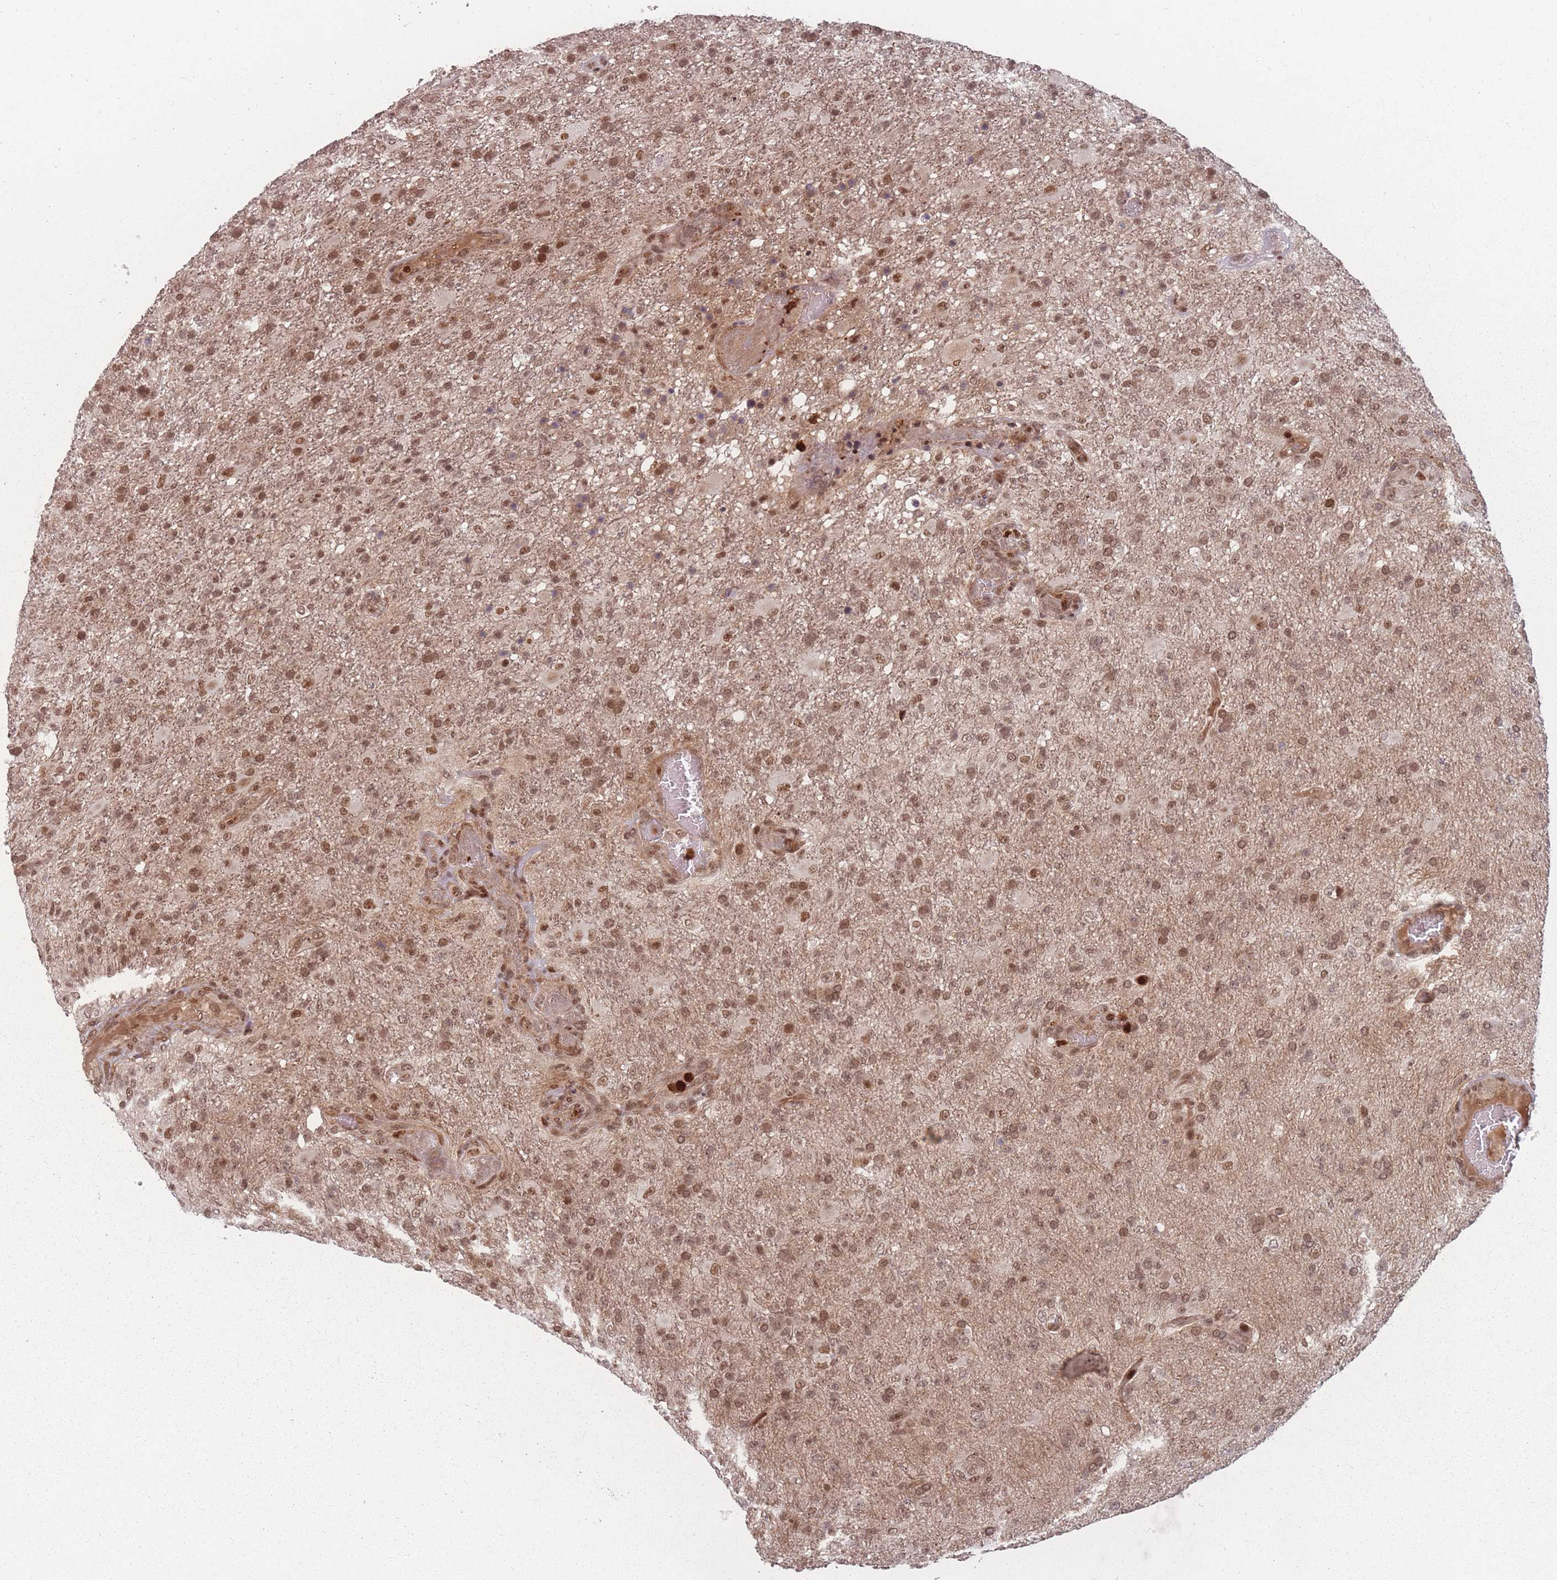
{"staining": {"intensity": "moderate", "quantity": ">75%", "location": "nuclear"}, "tissue": "glioma", "cell_type": "Tumor cells", "image_type": "cancer", "snomed": [{"axis": "morphology", "description": "Glioma, malignant, High grade"}, {"axis": "topography", "description": "Brain"}], "caption": "Immunohistochemical staining of malignant glioma (high-grade) demonstrates moderate nuclear protein staining in about >75% of tumor cells.", "gene": "WDR55", "patient": {"sex": "female", "age": 74}}